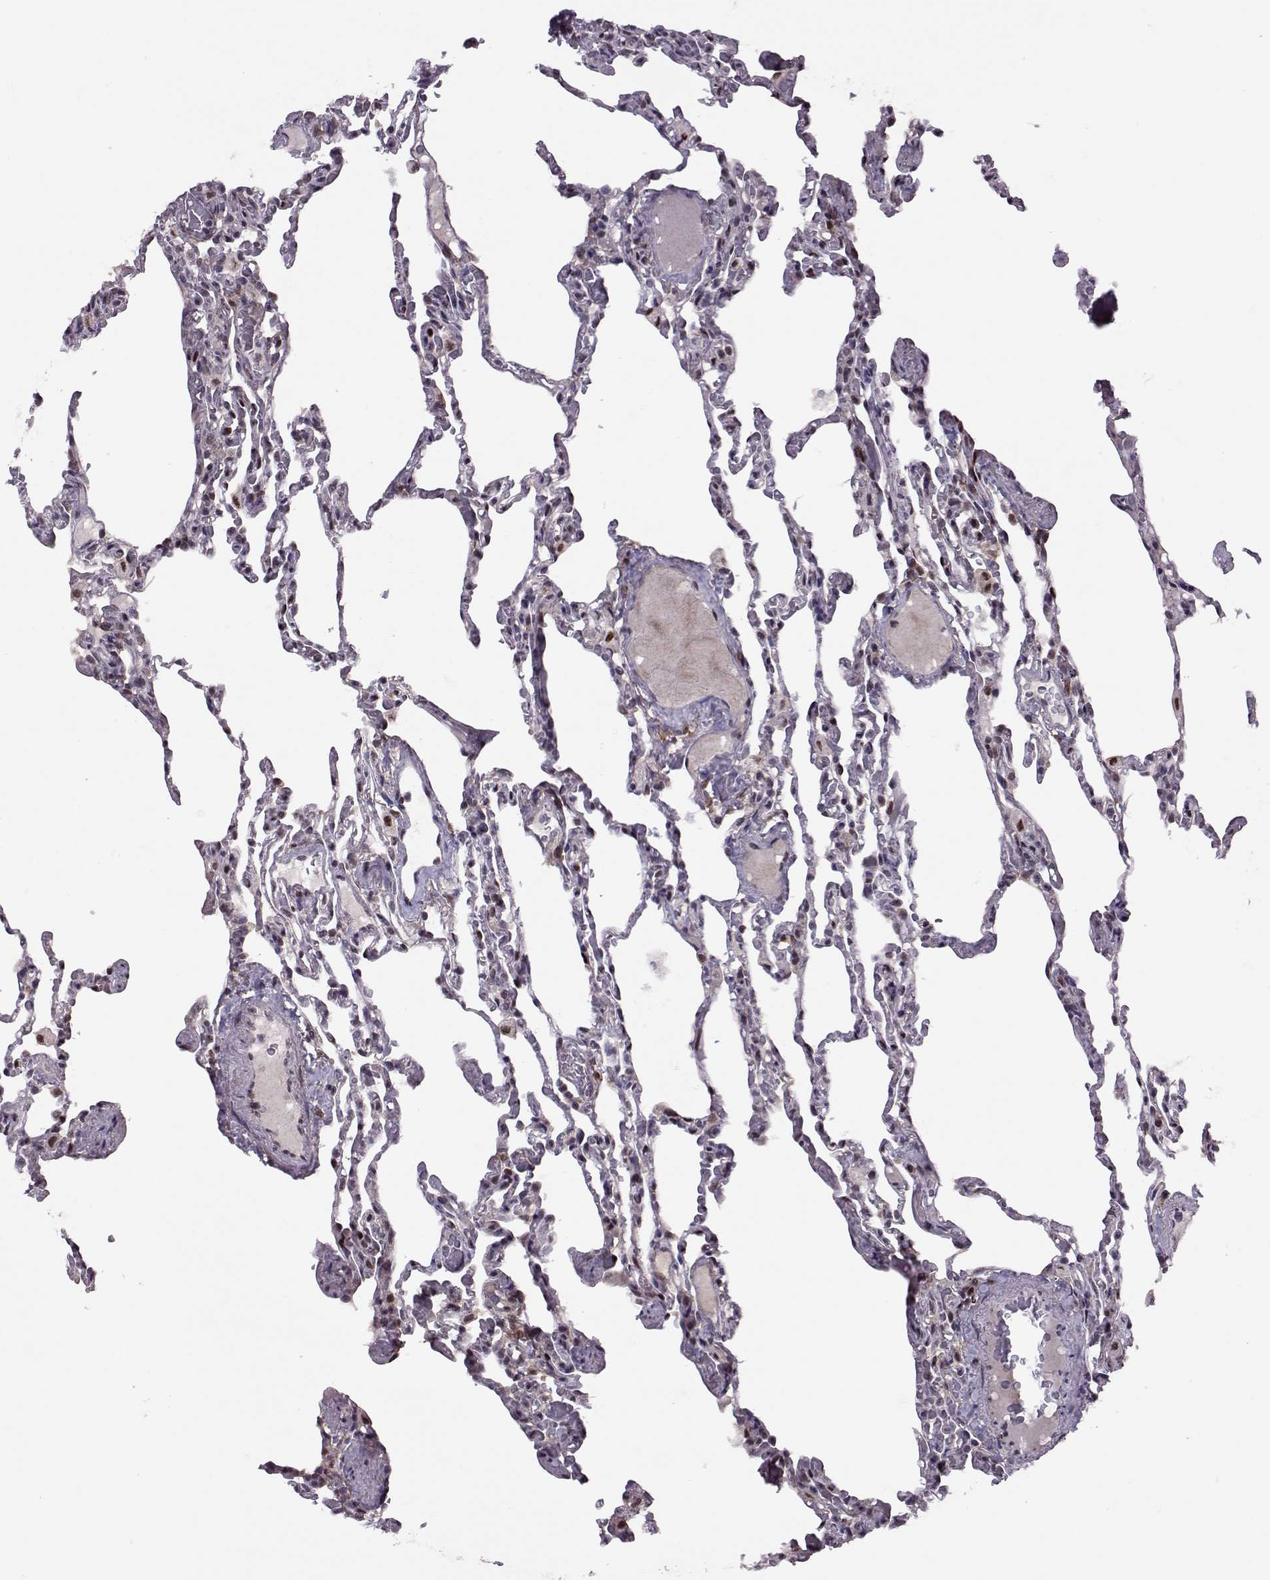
{"staining": {"intensity": "negative", "quantity": "none", "location": "none"}, "tissue": "lung", "cell_type": "Alveolar cells", "image_type": "normal", "snomed": [{"axis": "morphology", "description": "Normal tissue, NOS"}, {"axis": "topography", "description": "Lung"}], "caption": "A high-resolution photomicrograph shows immunohistochemistry (IHC) staining of unremarkable lung, which reveals no significant staining in alveolar cells. Brightfield microscopy of immunohistochemistry (IHC) stained with DAB (3,3'-diaminobenzidine) (brown) and hematoxylin (blue), captured at high magnification.", "gene": "CDK4", "patient": {"sex": "female", "age": 43}}